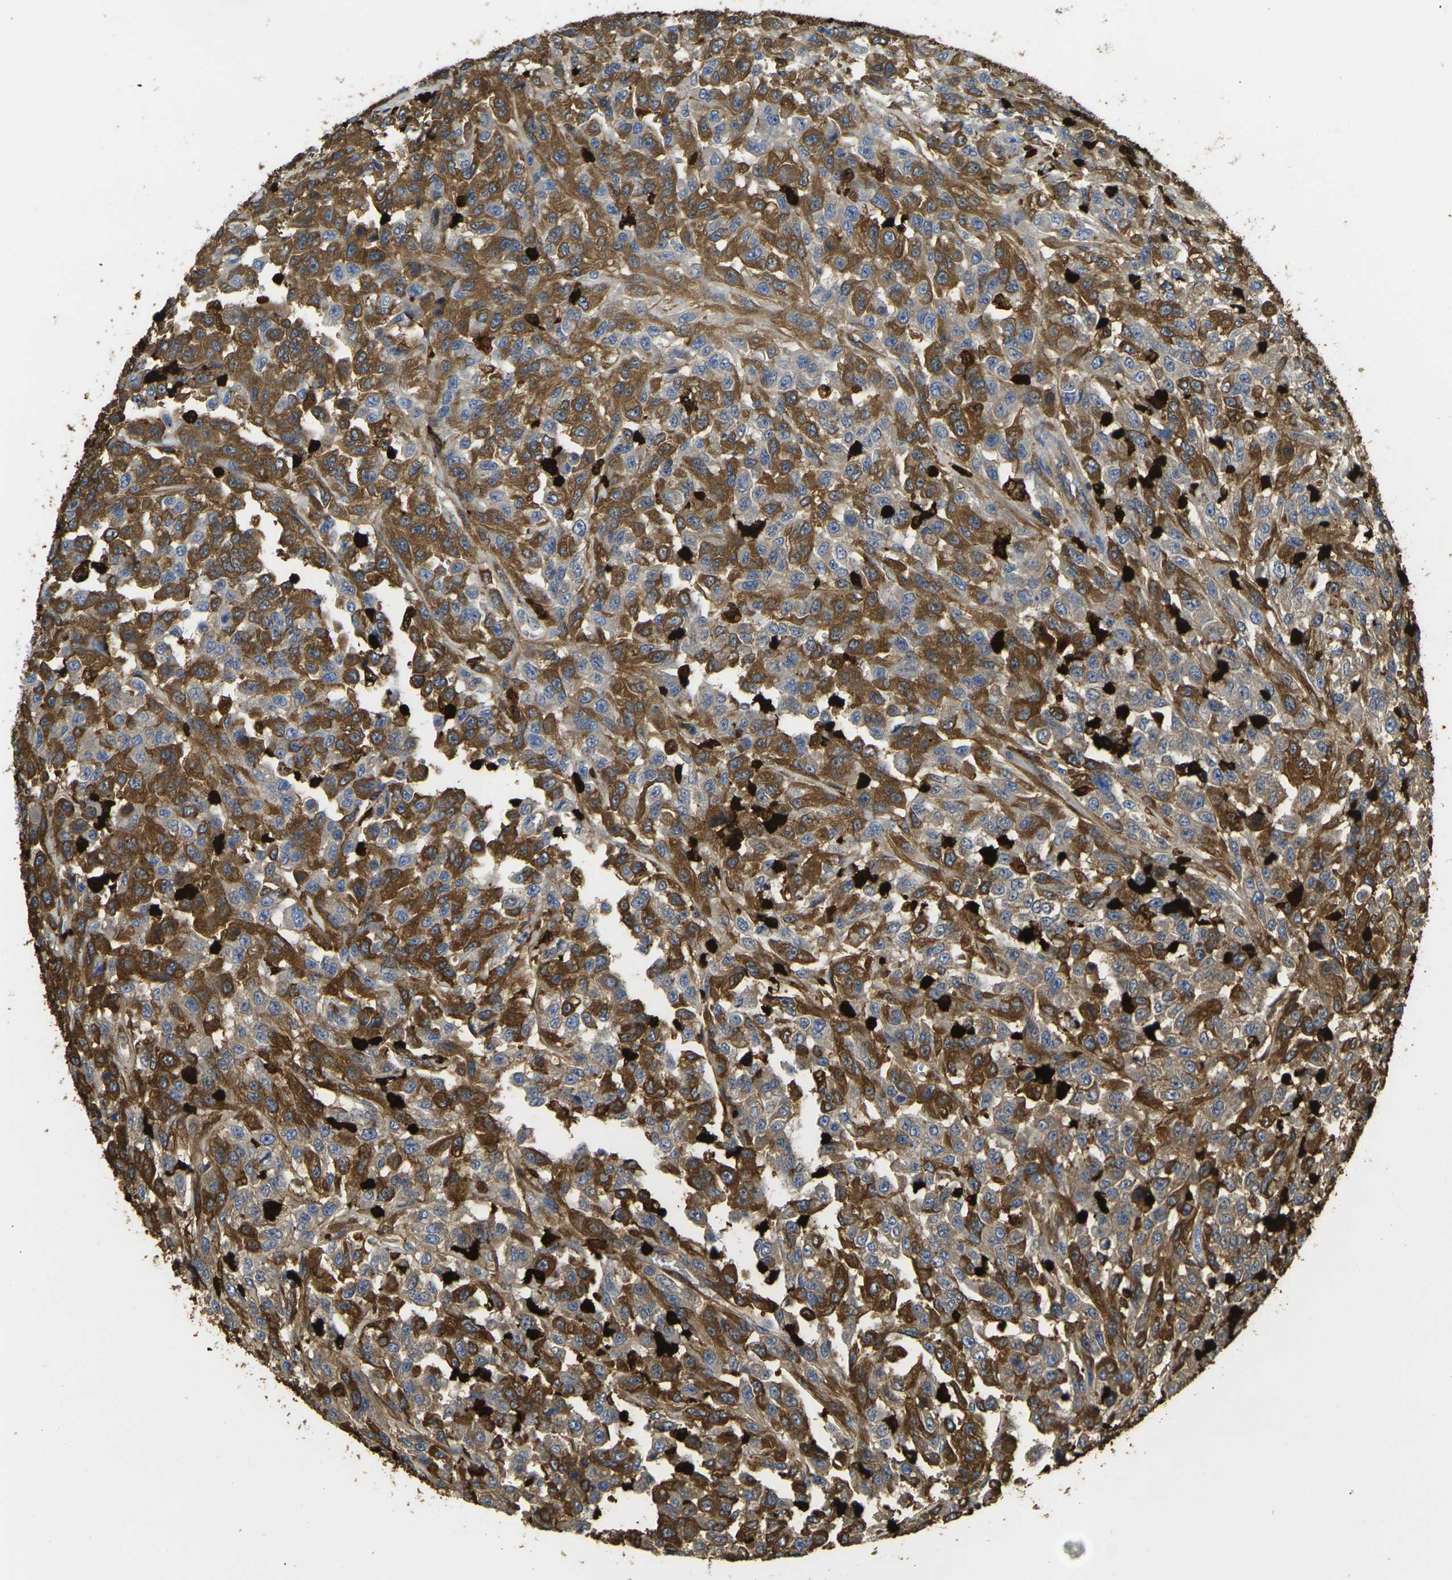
{"staining": {"intensity": "strong", "quantity": ">75%", "location": "cytoplasmic/membranous"}, "tissue": "urothelial cancer", "cell_type": "Tumor cells", "image_type": "cancer", "snomed": [{"axis": "morphology", "description": "Urothelial carcinoma, High grade"}, {"axis": "topography", "description": "Urinary bladder"}], "caption": "Tumor cells display strong cytoplasmic/membranous expression in about >75% of cells in urothelial cancer.", "gene": "S100A9", "patient": {"sex": "male", "age": 46}}